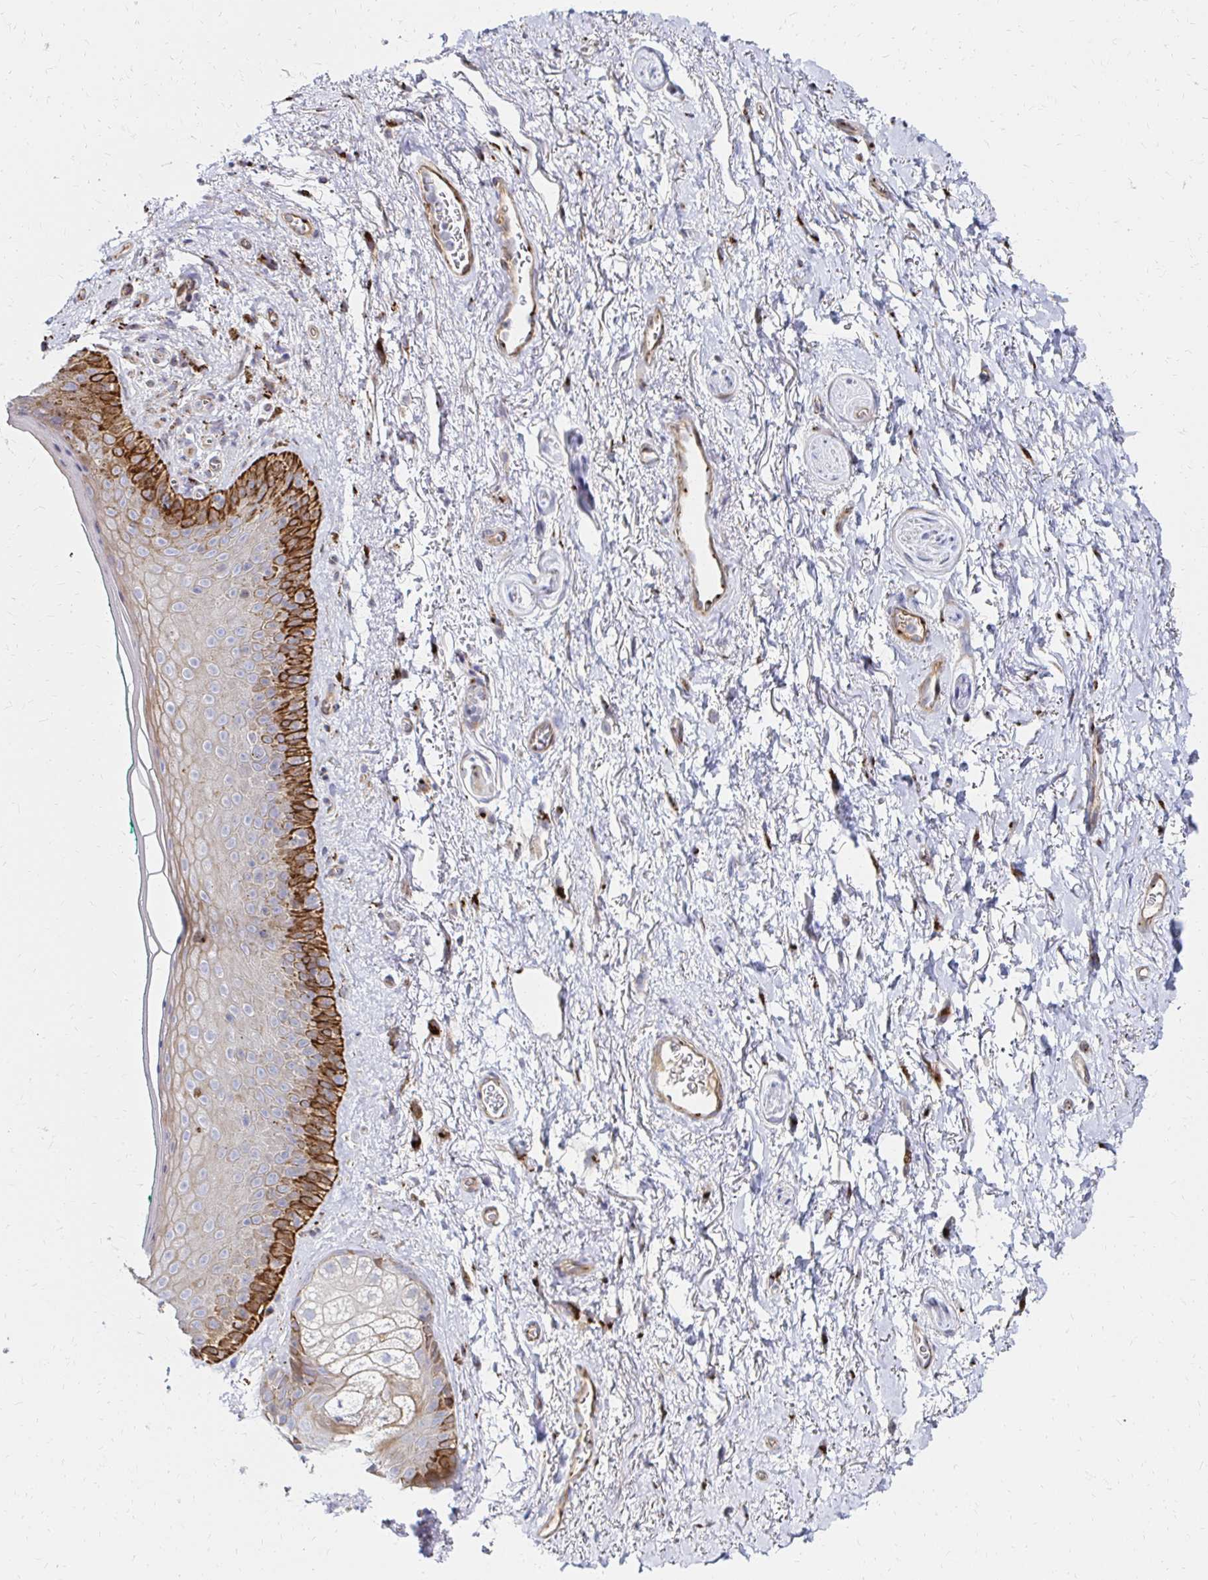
{"staining": {"intensity": "negative", "quantity": "none", "location": "none"}, "tissue": "adipose tissue", "cell_type": "Adipocytes", "image_type": "normal", "snomed": [{"axis": "morphology", "description": "Normal tissue, NOS"}, {"axis": "topography", "description": "Vulva"}, {"axis": "topography", "description": "Peripheral nerve tissue"}], "caption": "Immunohistochemical staining of benign human adipose tissue shows no significant expression in adipocytes.", "gene": "MAN1A1", "patient": {"sex": "female", "age": 66}}